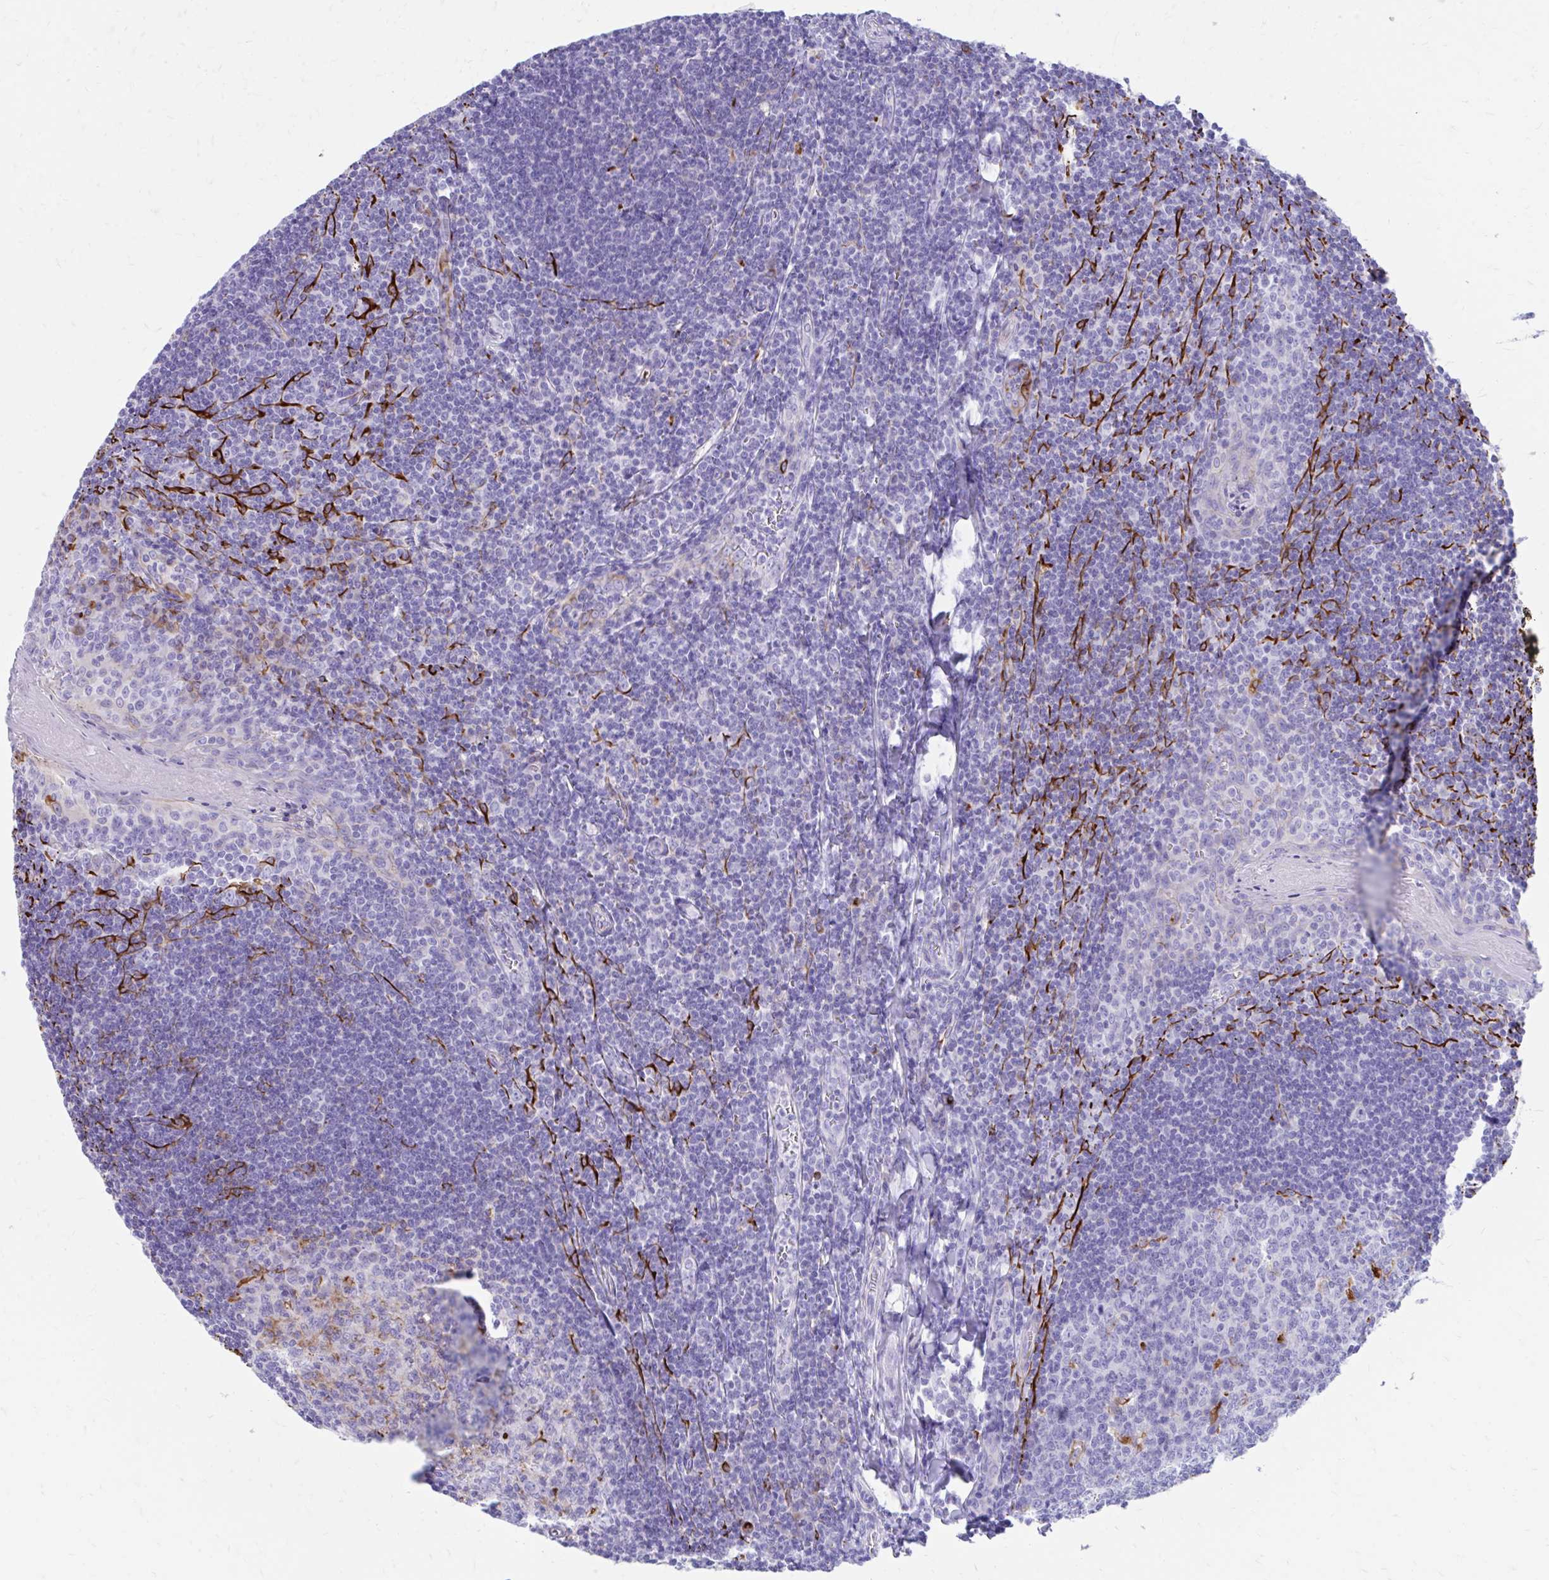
{"staining": {"intensity": "negative", "quantity": "none", "location": "none"}, "tissue": "tonsil", "cell_type": "Germinal center cells", "image_type": "normal", "snomed": [{"axis": "morphology", "description": "Normal tissue, NOS"}, {"axis": "topography", "description": "Tonsil"}], "caption": "The histopathology image shows no significant positivity in germinal center cells of tonsil. (Stains: DAB (3,3'-diaminobenzidine) IHC with hematoxylin counter stain, Microscopy: brightfield microscopy at high magnification).", "gene": "ZNF699", "patient": {"sex": "male", "age": 27}}